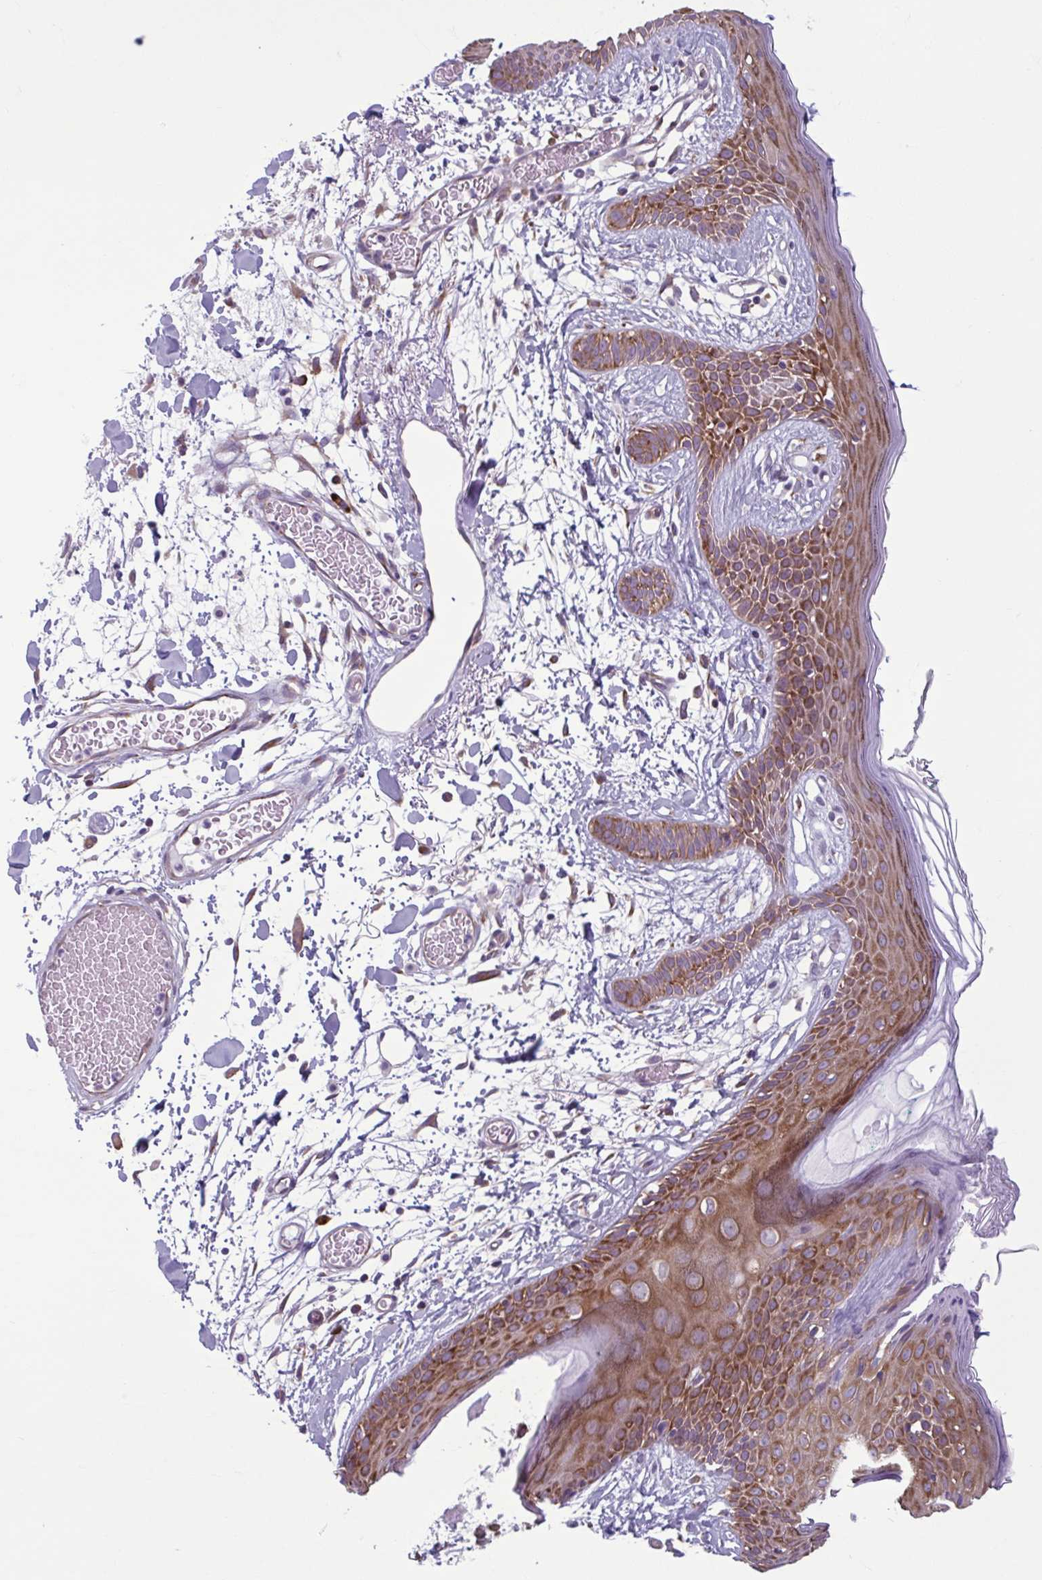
{"staining": {"intensity": "weak", "quantity": ">75%", "location": "cytoplasmic/membranous"}, "tissue": "skin", "cell_type": "Fibroblasts", "image_type": "normal", "snomed": [{"axis": "morphology", "description": "Normal tissue, NOS"}, {"axis": "topography", "description": "Skin"}], "caption": "Protein expression analysis of normal human skin reveals weak cytoplasmic/membranous staining in approximately >75% of fibroblasts. (DAB (3,3'-diaminobenzidine) = brown stain, brightfield microscopy at high magnification).", "gene": "RPS16", "patient": {"sex": "male", "age": 79}}